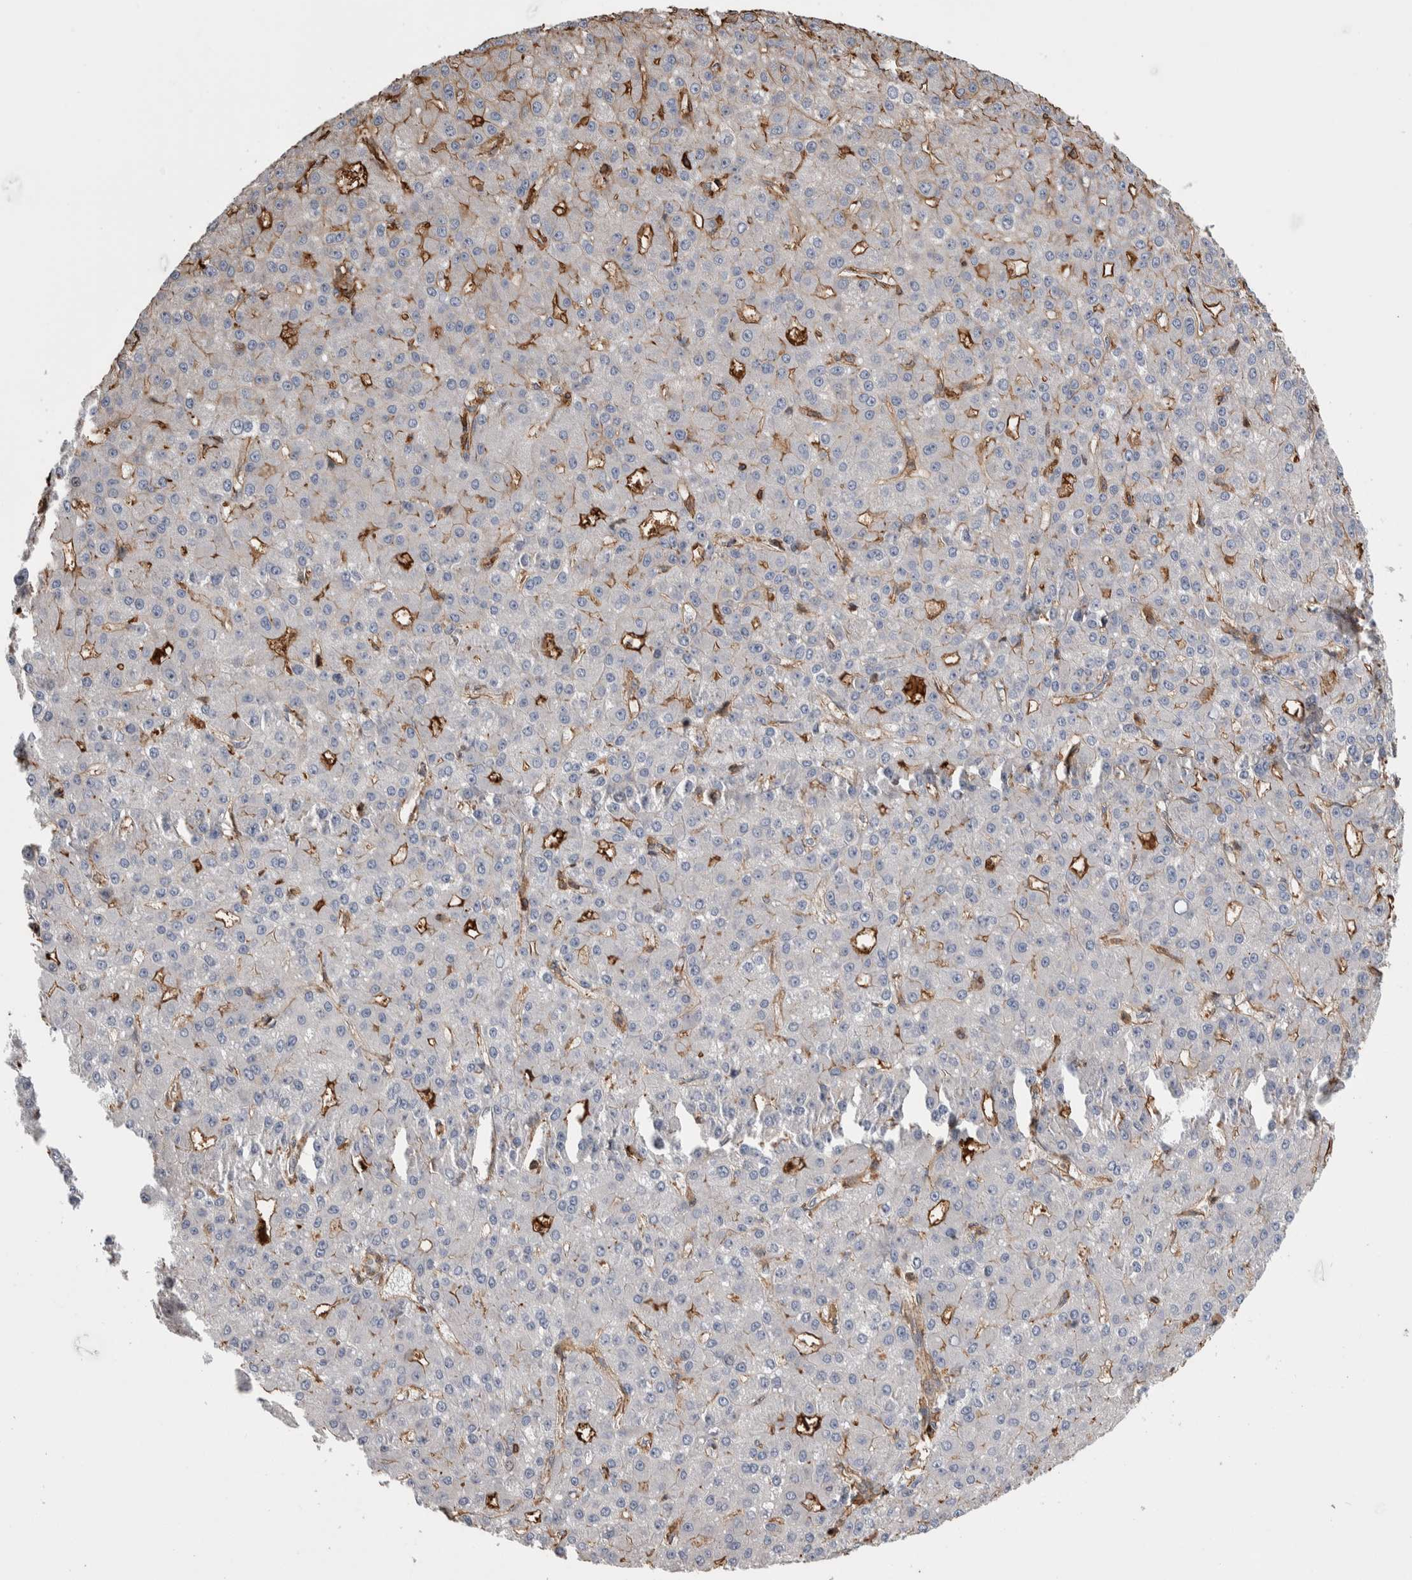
{"staining": {"intensity": "moderate", "quantity": "25%-75%", "location": "cytoplasmic/membranous"}, "tissue": "liver cancer", "cell_type": "Tumor cells", "image_type": "cancer", "snomed": [{"axis": "morphology", "description": "Carcinoma, Hepatocellular, NOS"}, {"axis": "topography", "description": "Liver"}], "caption": "Immunohistochemical staining of liver cancer reveals medium levels of moderate cytoplasmic/membranous protein expression in approximately 25%-75% of tumor cells.", "gene": "ENPP2", "patient": {"sex": "male", "age": 67}}